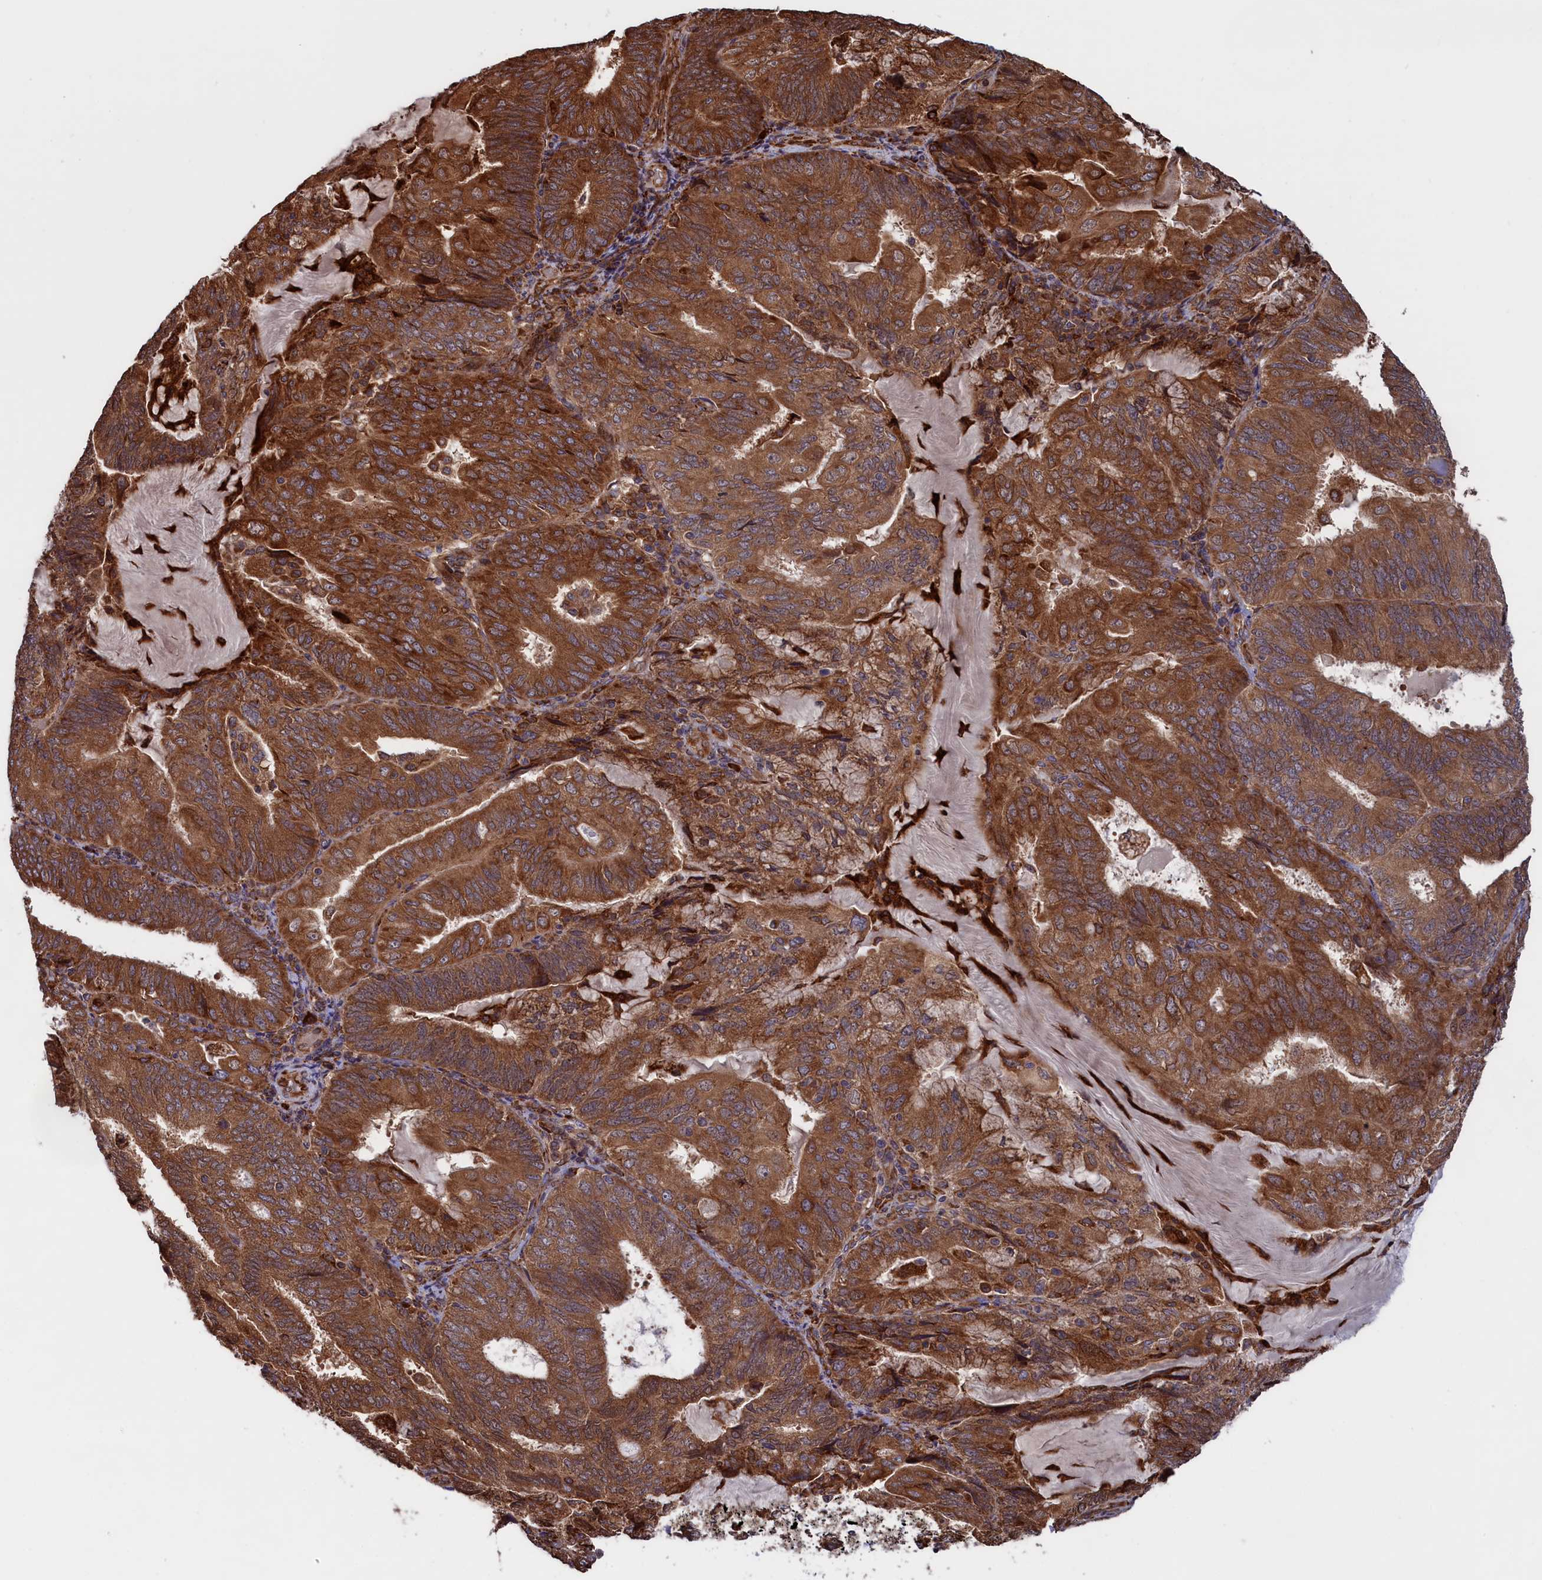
{"staining": {"intensity": "moderate", "quantity": ">75%", "location": "cytoplasmic/membranous"}, "tissue": "endometrial cancer", "cell_type": "Tumor cells", "image_type": "cancer", "snomed": [{"axis": "morphology", "description": "Adenocarcinoma, NOS"}, {"axis": "topography", "description": "Endometrium"}], "caption": "There is medium levels of moderate cytoplasmic/membranous expression in tumor cells of endometrial cancer (adenocarcinoma), as demonstrated by immunohistochemical staining (brown color).", "gene": "PLA2G4C", "patient": {"sex": "female", "age": 81}}